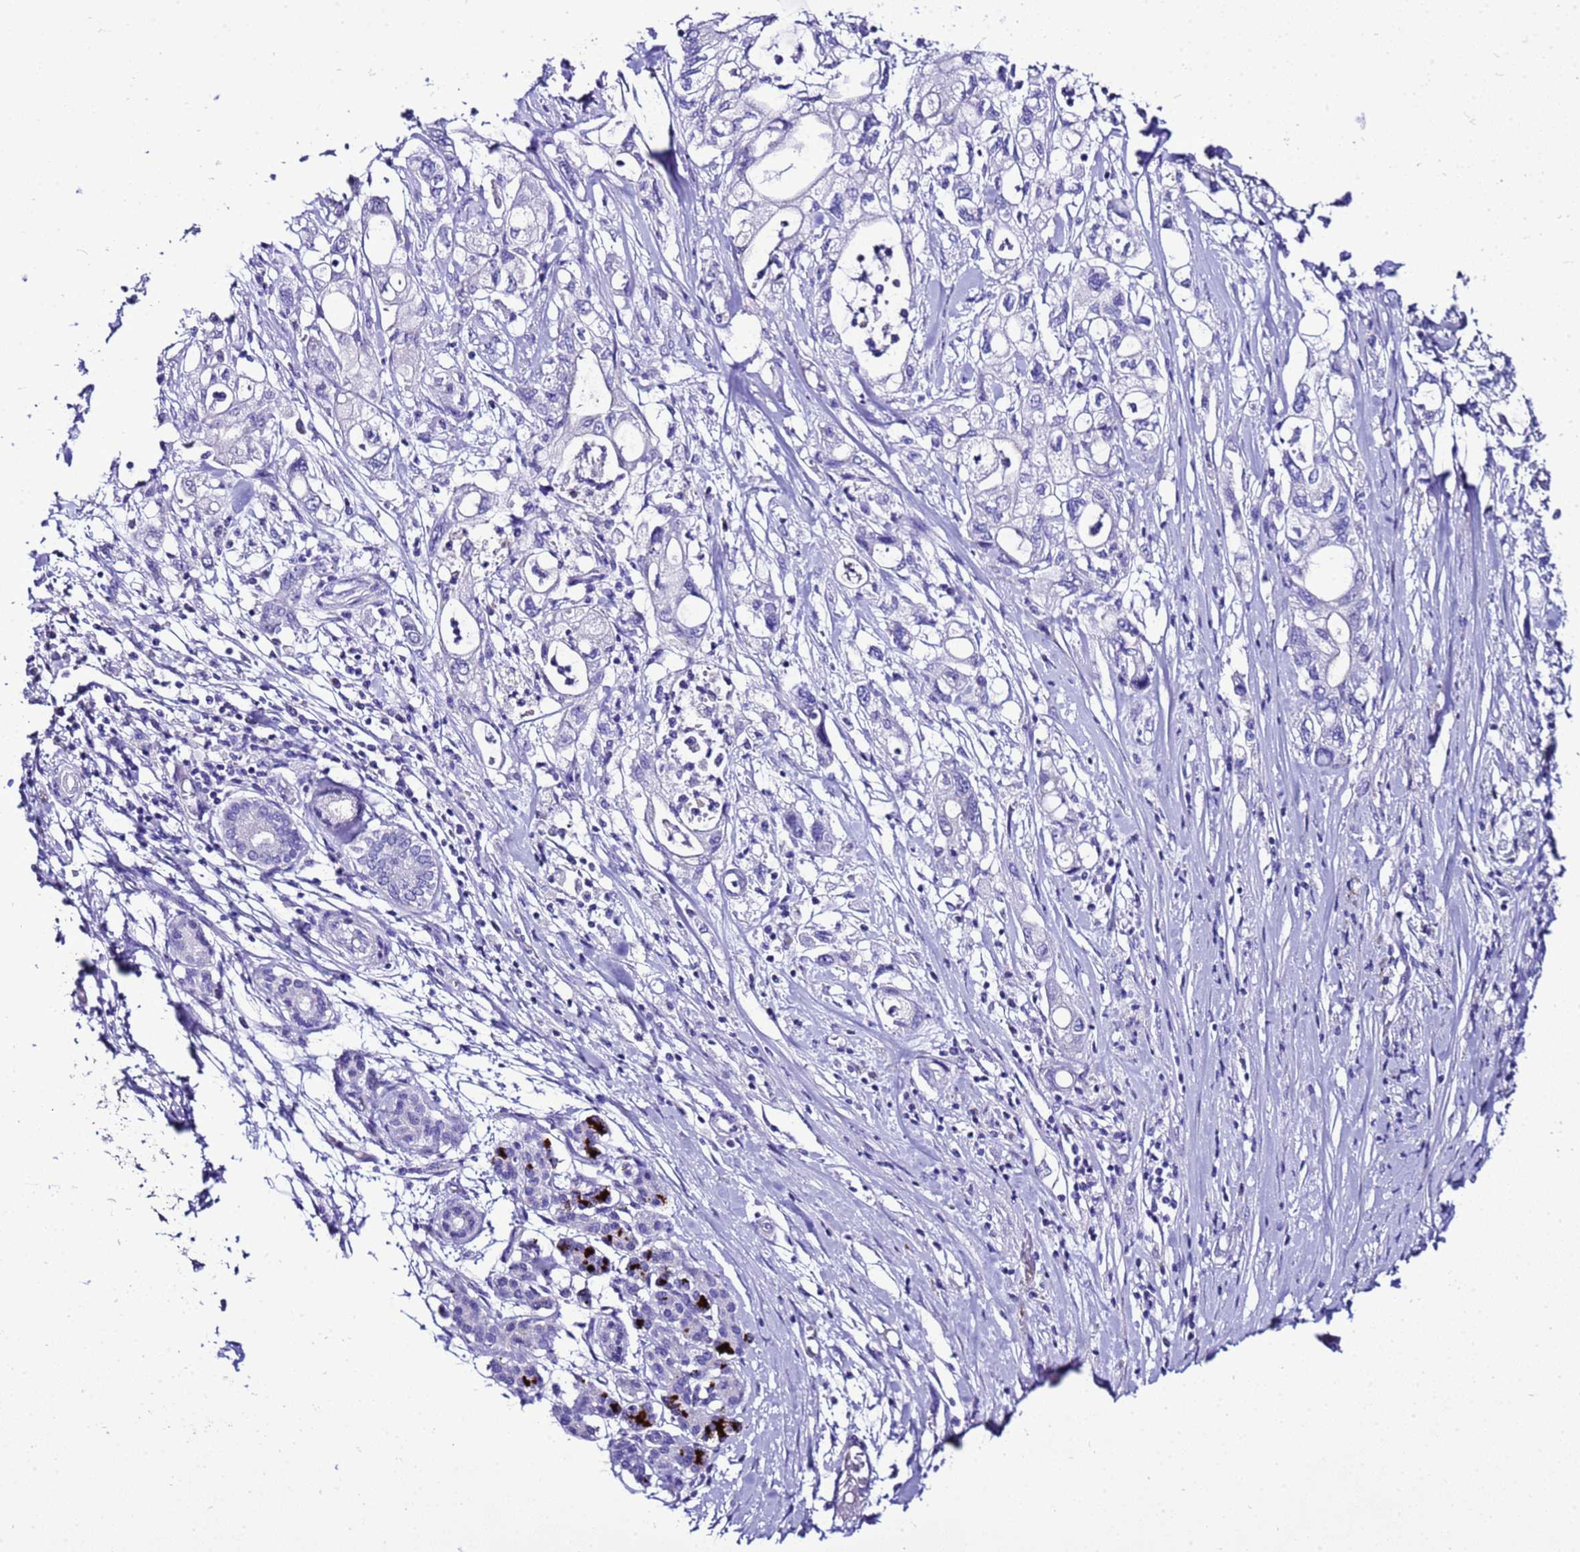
{"staining": {"intensity": "negative", "quantity": "none", "location": "none"}, "tissue": "pancreatic cancer", "cell_type": "Tumor cells", "image_type": "cancer", "snomed": [{"axis": "morphology", "description": "Adenocarcinoma, NOS"}, {"axis": "topography", "description": "Pancreas"}], "caption": "Immunohistochemistry (IHC) histopathology image of pancreatic cancer stained for a protein (brown), which shows no expression in tumor cells.", "gene": "BEST2", "patient": {"sex": "male", "age": 79}}